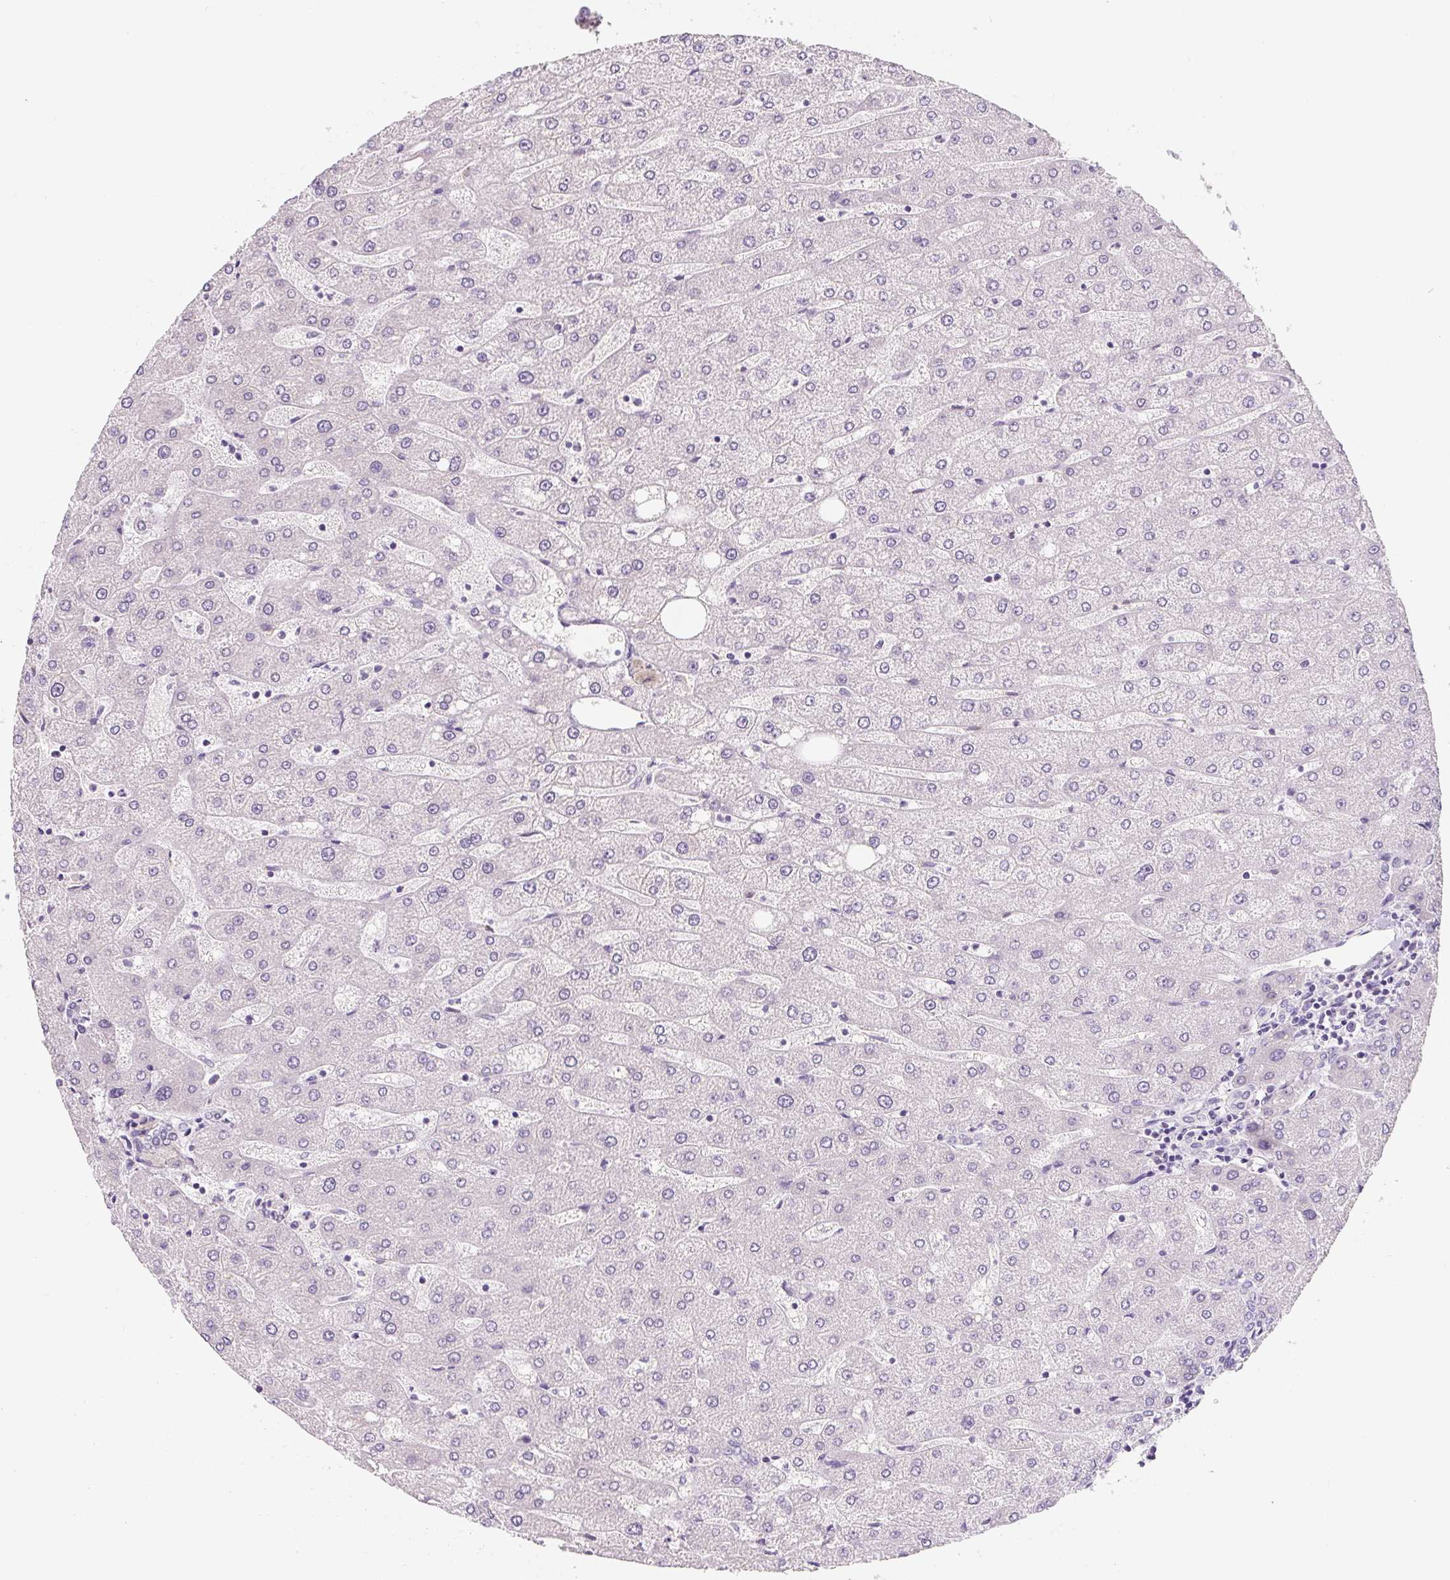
{"staining": {"intensity": "negative", "quantity": "none", "location": "none"}, "tissue": "liver", "cell_type": "Cholangiocytes", "image_type": "normal", "snomed": [{"axis": "morphology", "description": "Normal tissue, NOS"}, {"axis": "topography", "description": "Liver"}], "caption": "Protein analysis of benign liver demonstrates no significant positivity in cholangiocytes. Brightfield microscopy of IHC stained with DAB (brown) and hematoxylin (blue), captured at high magnification.", "gene": "PWWP3B", "patient": {"sex": "male", "age": 67}}